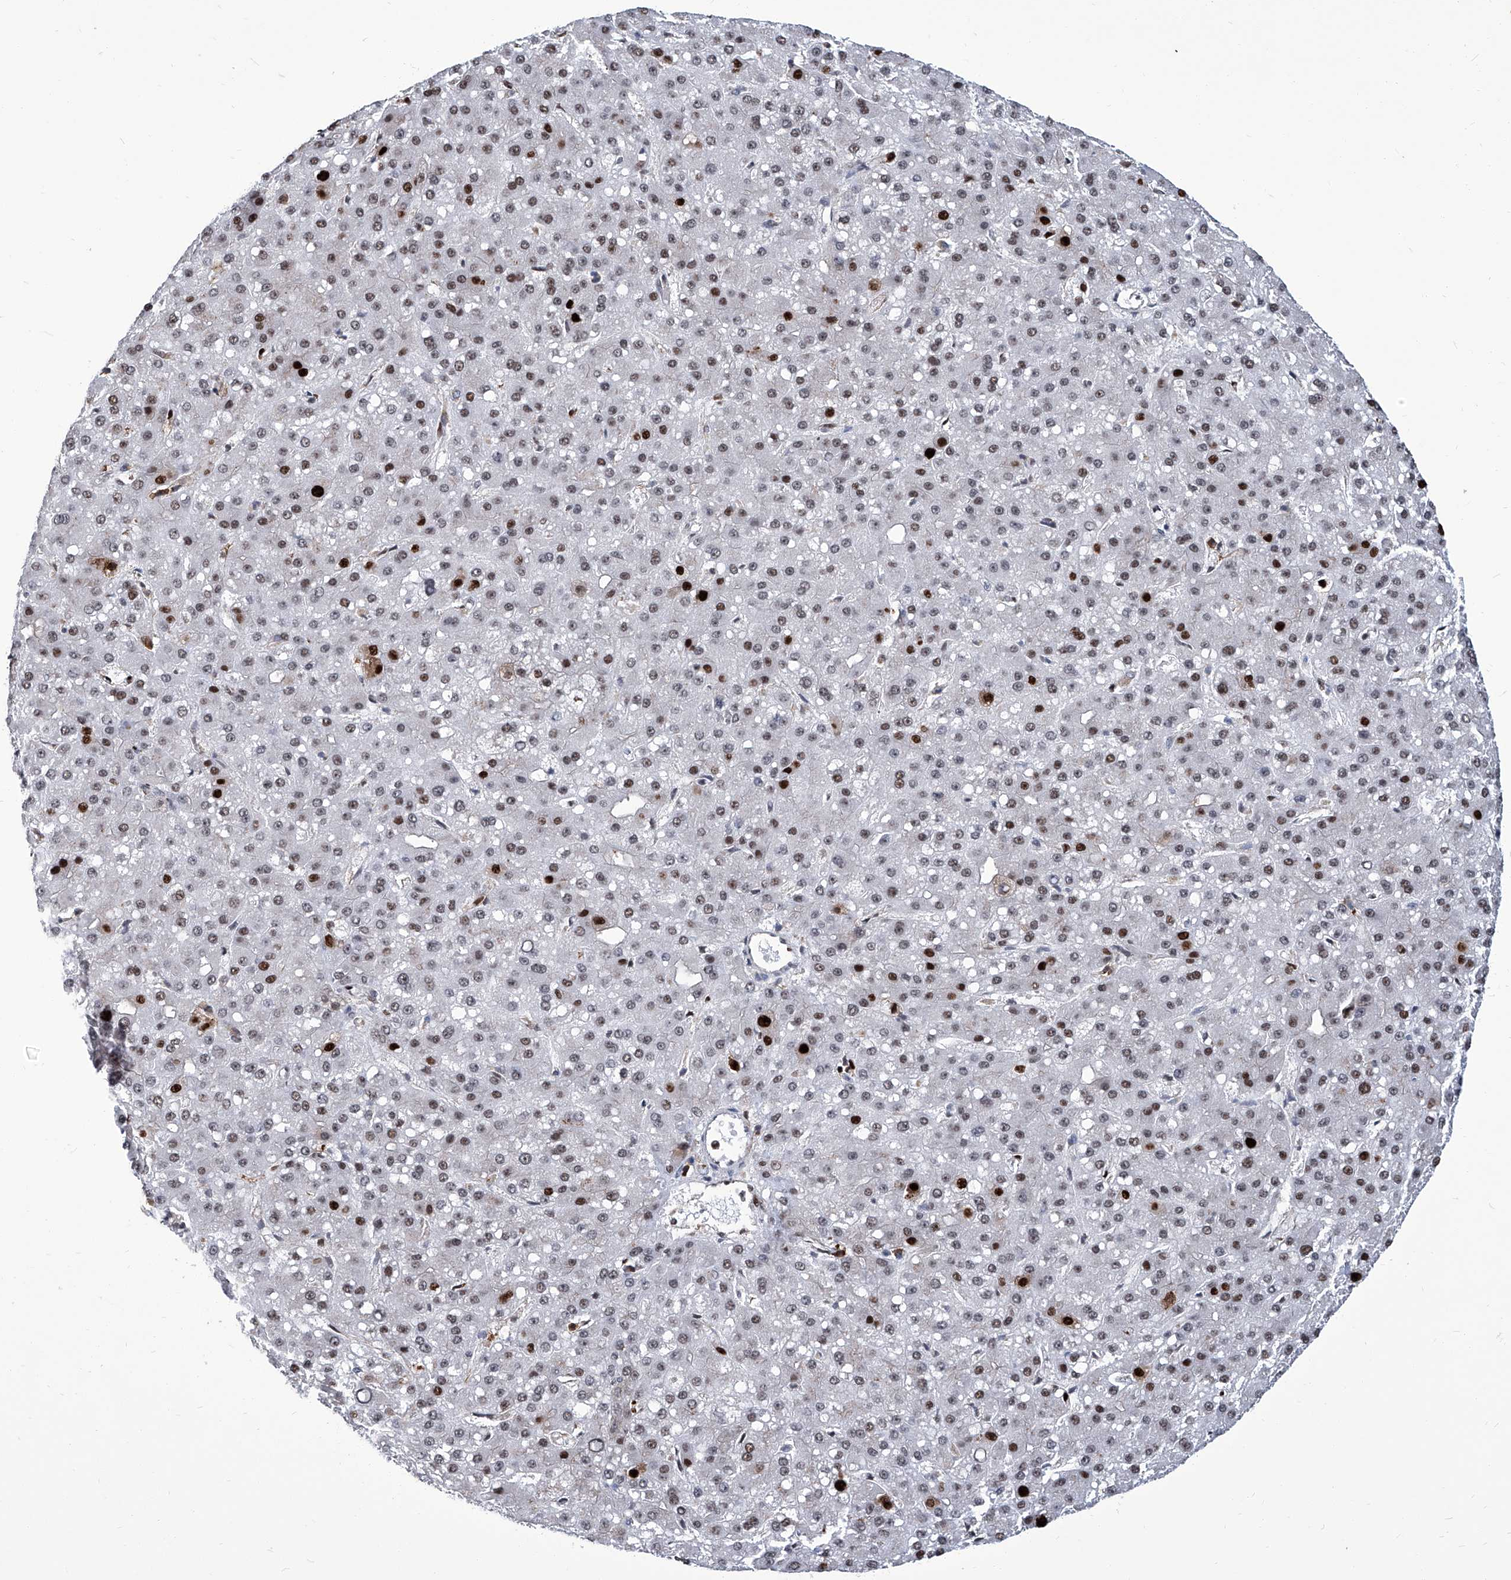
{"staining": {"intensity": "strong", "quantity": "<25%", "location": "nuclear"}, "tissue": "liver cancer", "cell_type": "Tumor cells", "image_type": "cancer", "snomed": [{"axis": "morphology", "description": "Carcinoma, Hepatocellular, NOS"}, {"axis": "topography", "description": "Liver"}], "caption": "IHC (DAB) staining of liver hepatocellular carcinoma displays strong nuclear protein expression in about <25% of tumor cells. The staining was performed using DAB (3,3'-diaminobenzidine), with brown indicating positive protein expression. Nuclei are stained blue with hematoxylin.", "gene": "PCNA", "patient": {"sex": "male", "age": 67}}